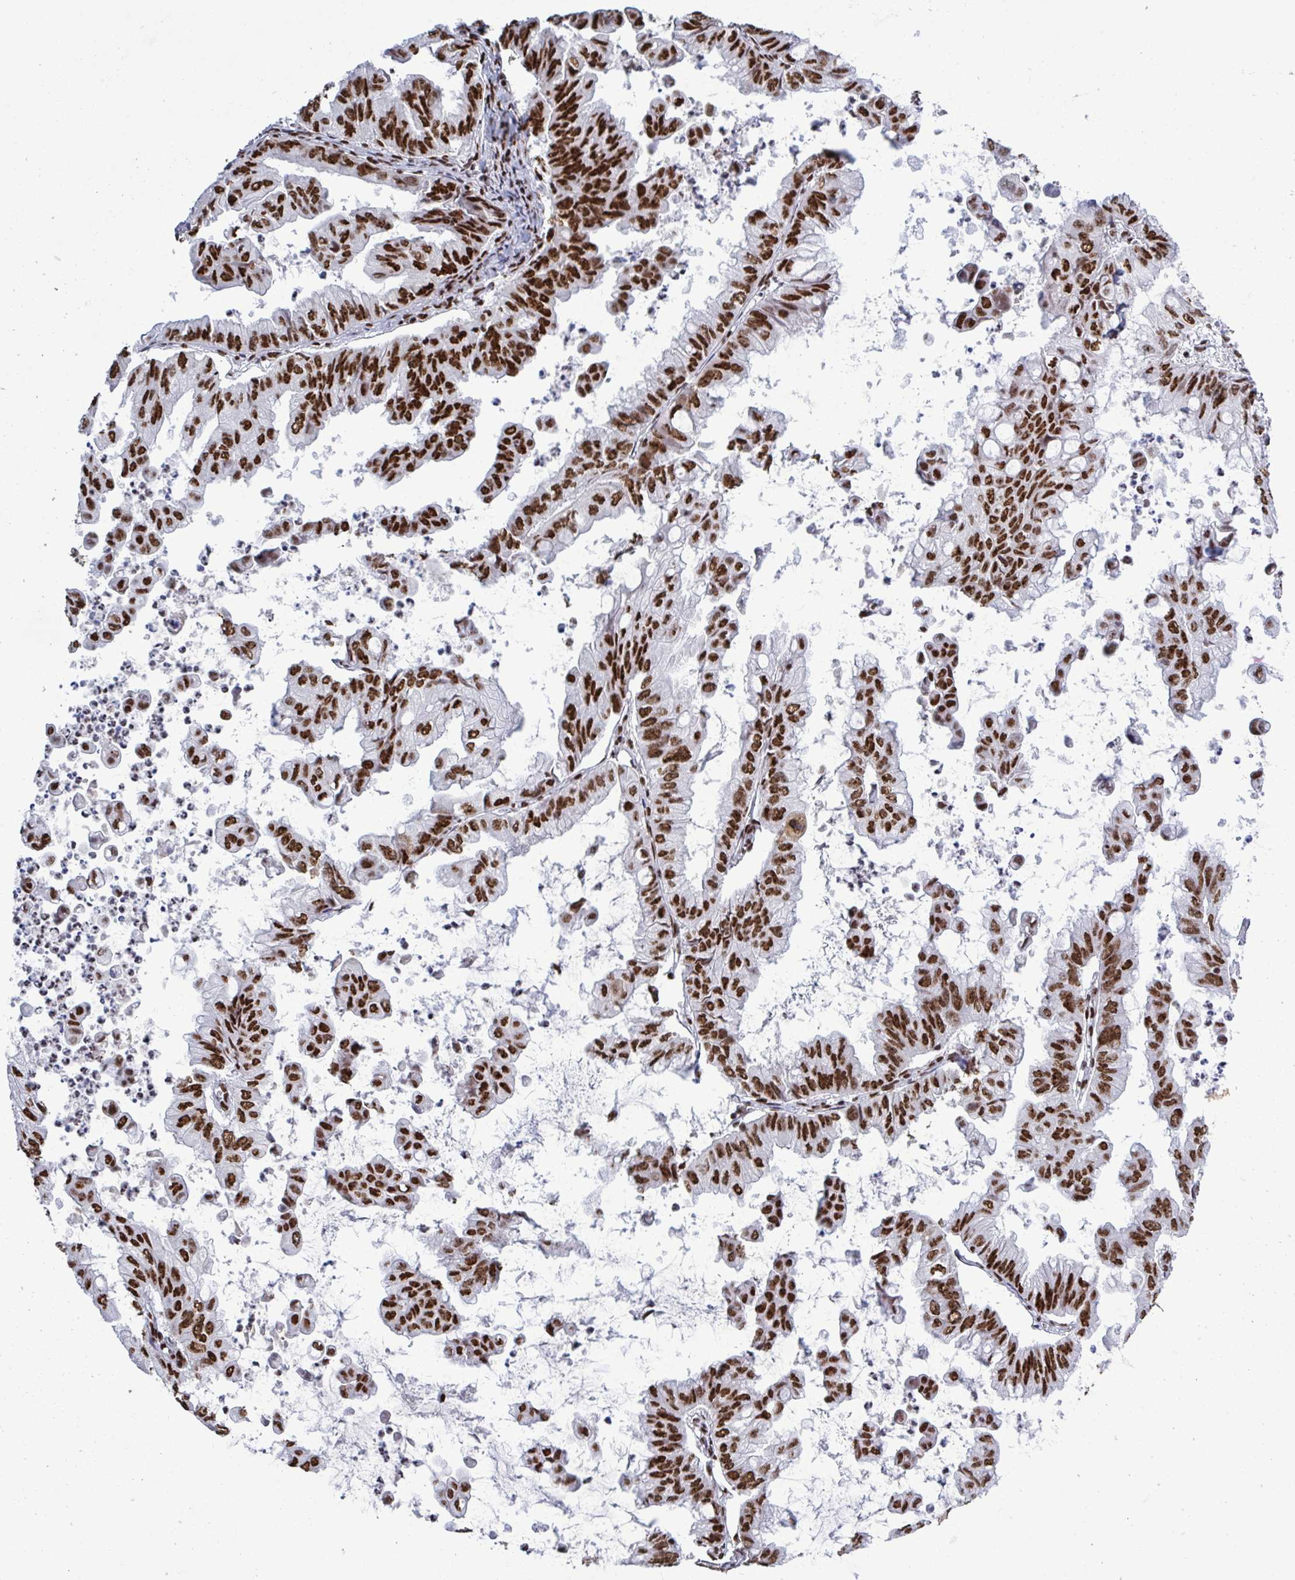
{"staining": {"intensity": "strong", "quantity": ">75%", "location": "nuclear"}, "tissue": "stomach cancer", "cell_type": "Tumor cells", "image_type": "cancer", "snomed": [{"axis": "morphology", "description": "Adenocarcinoma, NOS"}, {"axis": "topography", "description": "Stomach, upper"}], "caption": "Protein expression analysis of stomach adenocarcinoma reveals strong nuclear positivity in about >75% of tumor cells.", "gene": "ZNF607", "patient": {"sex": "male", "age": 80}}